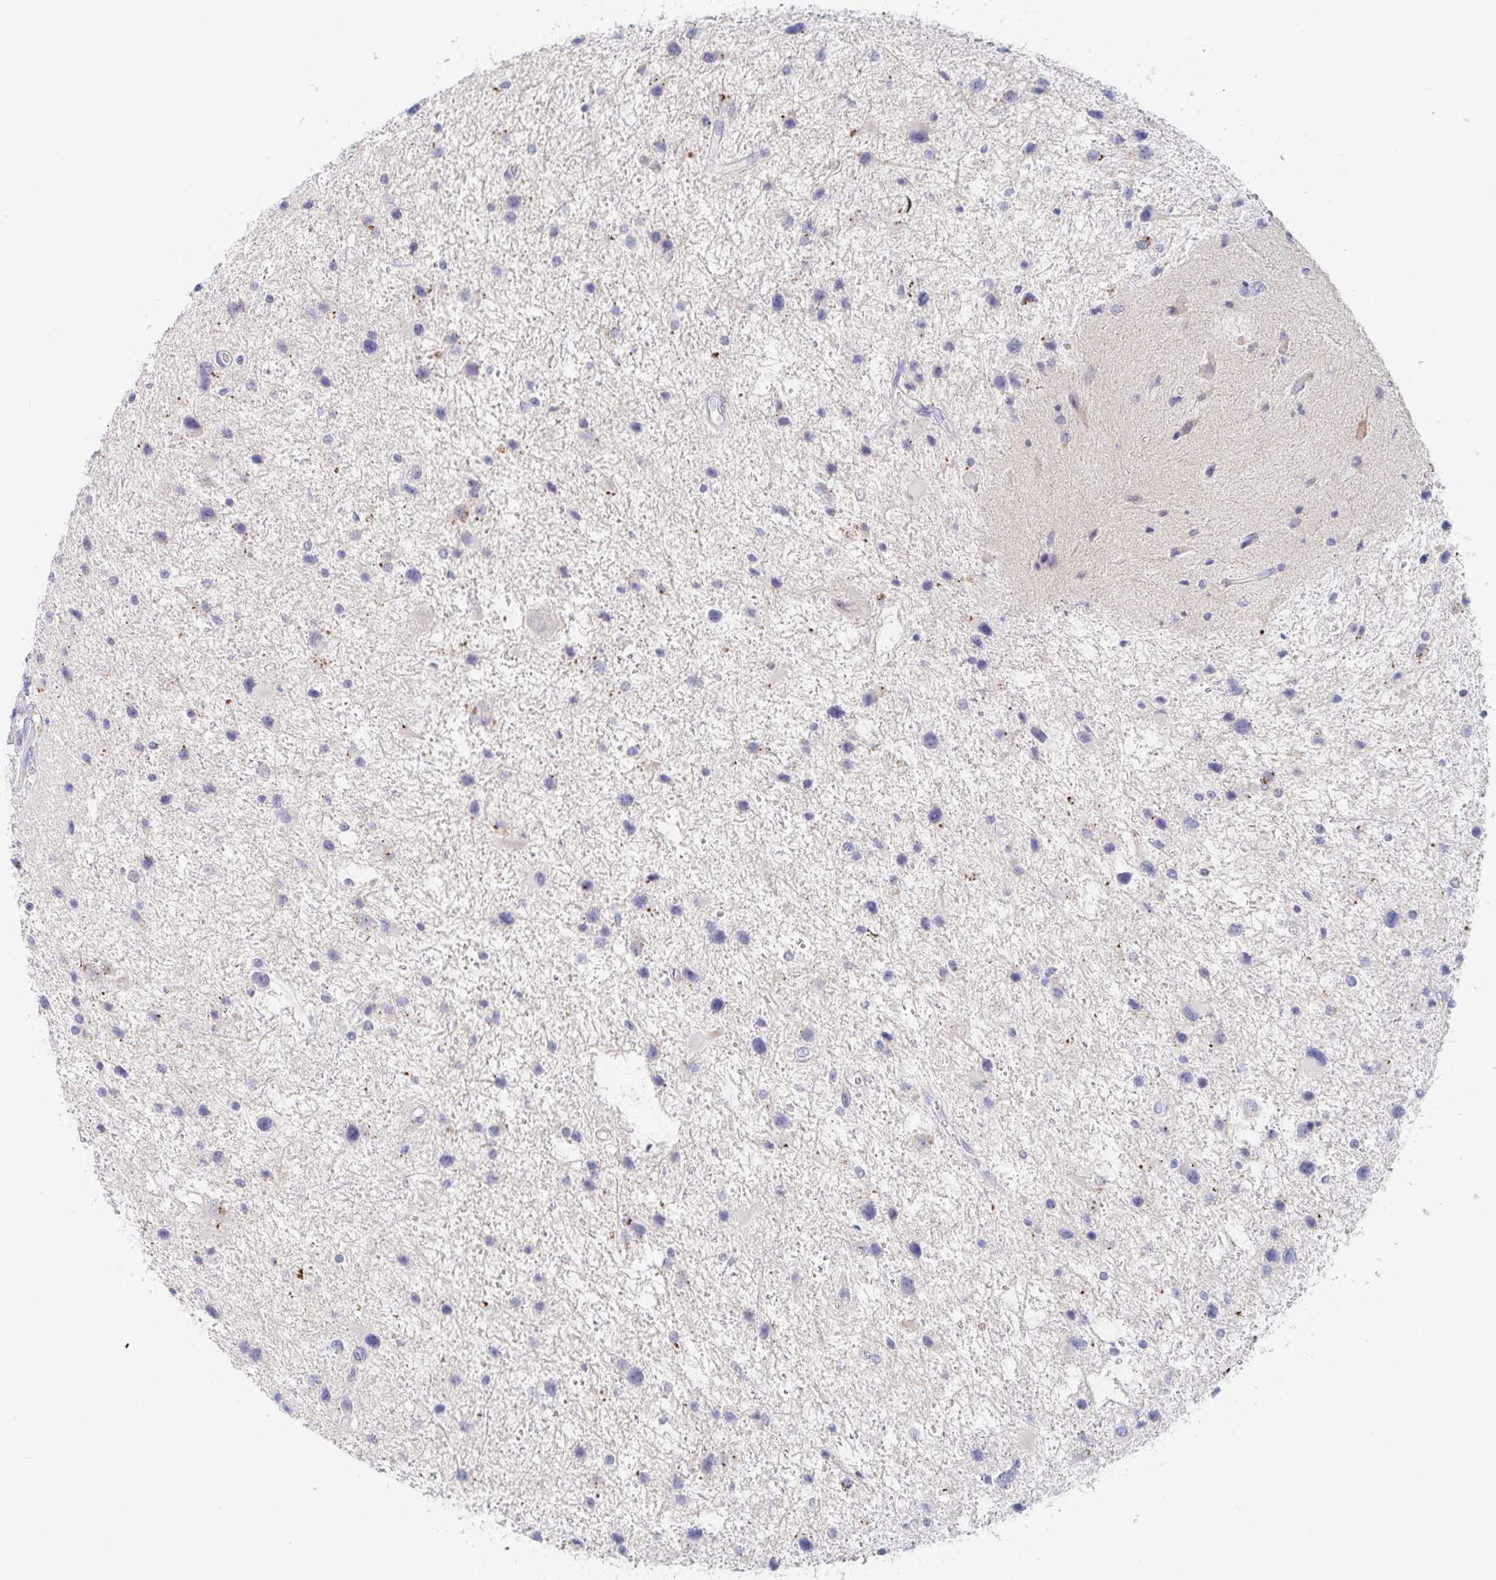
{"staining": {"intensity": "negative", "quantity": "none", "location": "none"}, "tissue": "glioma", "cell_type": "Tumor cells", "image_type": "cancer", "snomed": [{"axis": "morphology", "description": "Glioma, malignant, Low grade"}, {"axis": "topography", "description": "Brain"}], "caption": "The micrograph displays no significant positivity in tumor cells of malignant glioma (low-grade).", "gene": "ZNF430", "patient": {"sex": "female", "age": 32}}